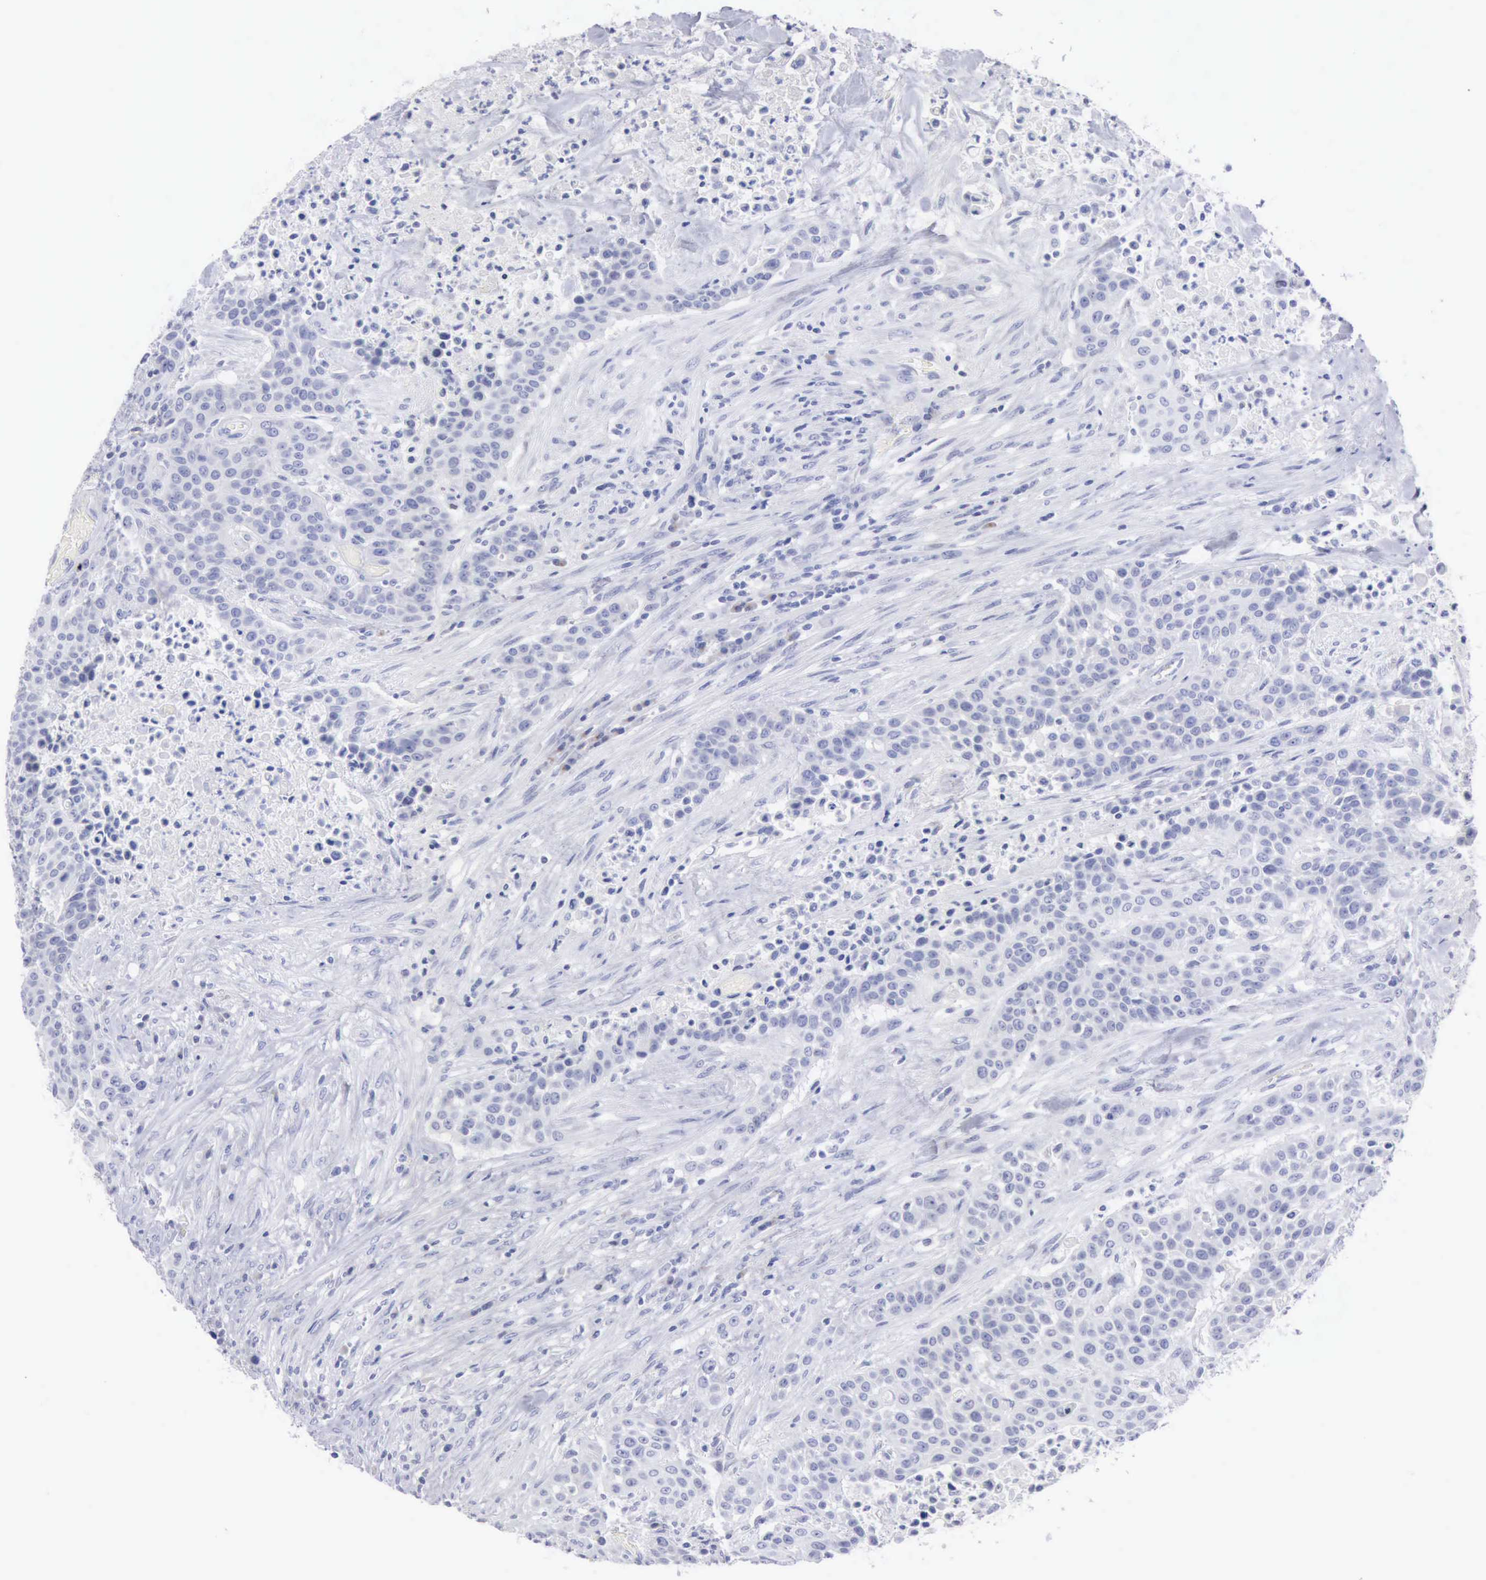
{"staining": {"intensity": "negative", "quantity": "none", "location": "none"}, "tissue": "urothelial cancer", "cell_type": "Tumor cells", "image_type": "cancer", "snomed": [{"axis": "morphology", "description": "Urothelial carcinoma, High grade"}, {"axis": "topography", "description": "Urinary bladder"}], "caption": "The immunohistochemistry image has no significant expression in tumor cells of urothelial carcinoma (high-grade) tissue.", "gene": "ANGEL1", "patient": {"sex": "male", "age": 74}}